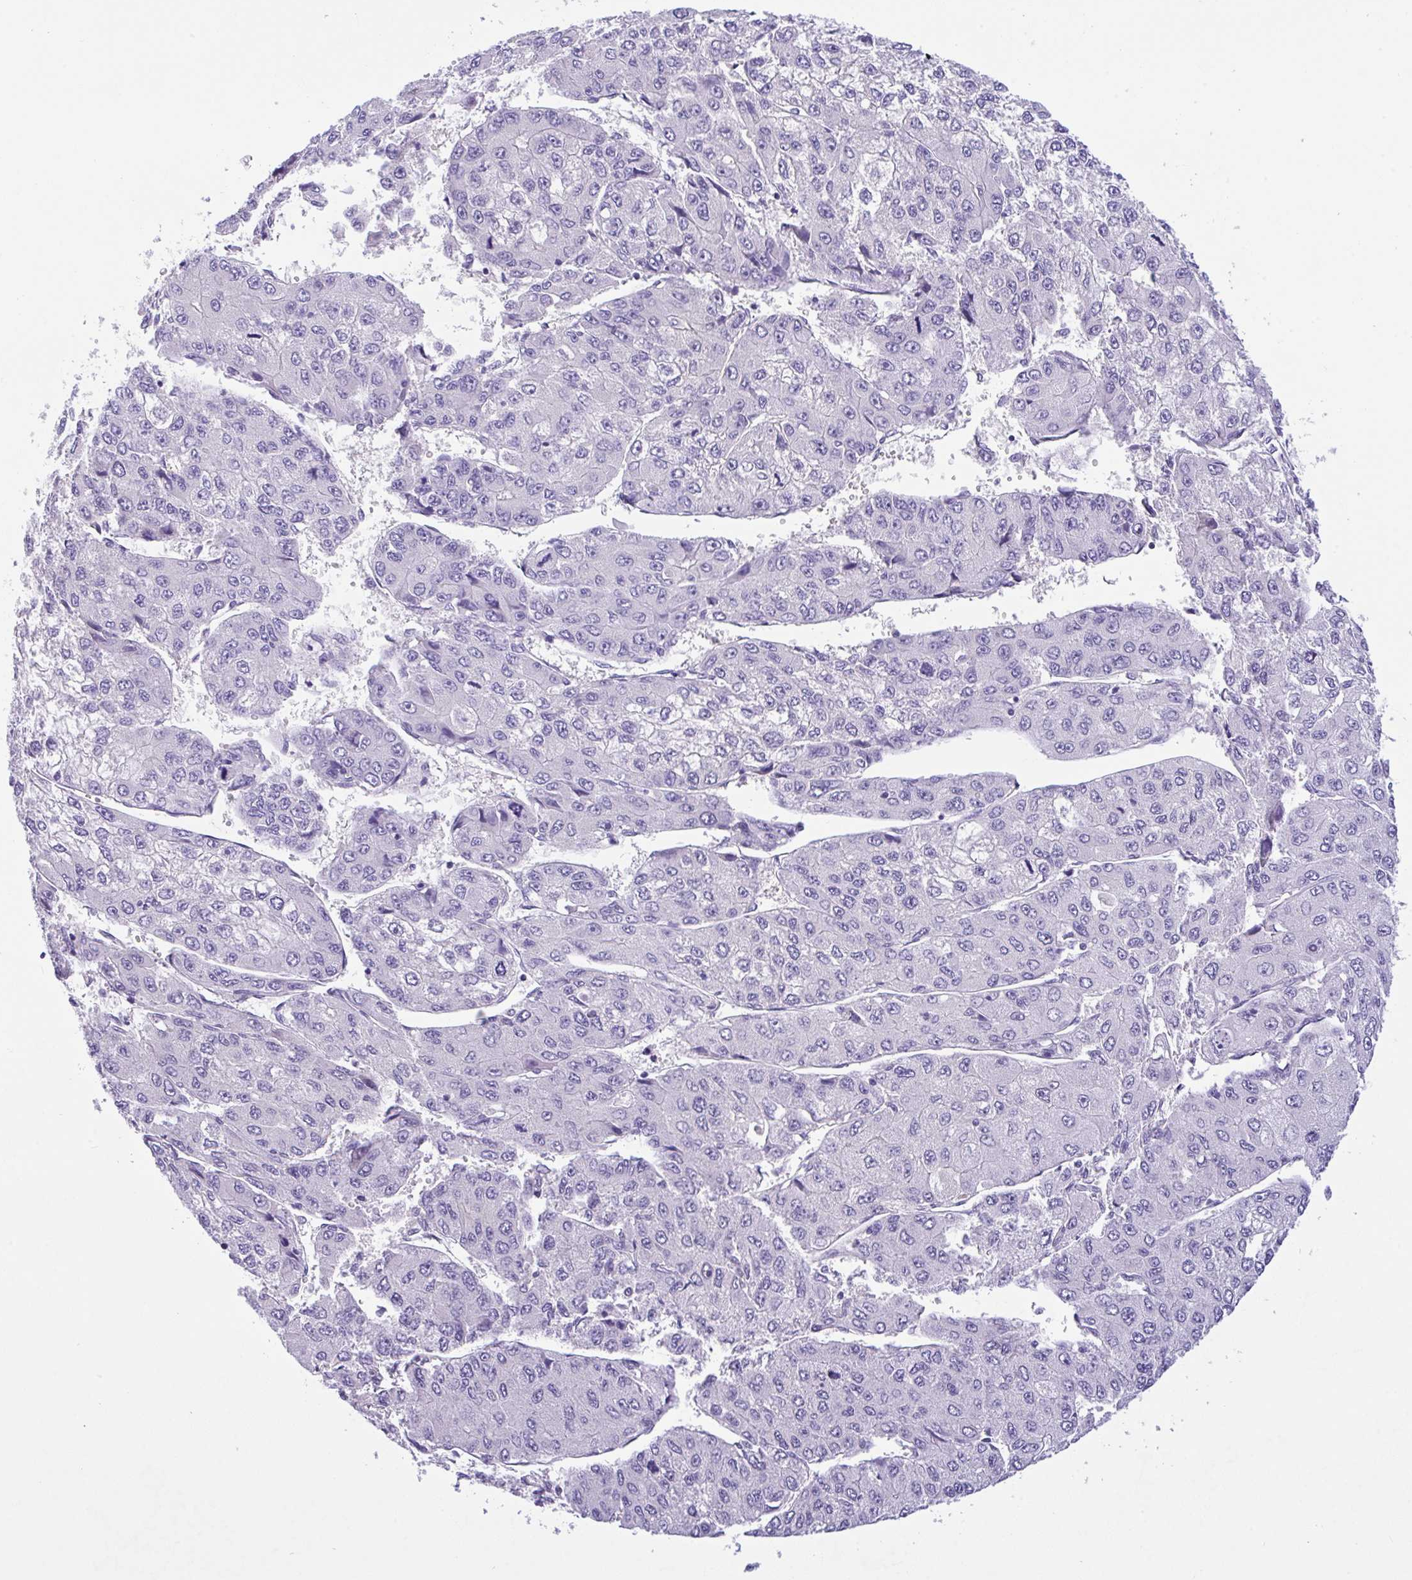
{"staining": {"intensity": "negative", "quantity": "none", "location": "none"}, "tissue": "liver cancer", "cell_type": "Tumor cells", "image_type": "cancer", "snomed": [{"axis": "morphology", "description": "Carcinoma, Hepatocellular, NOS"}, {"axis": "topography", "description": "Liver"}], "caption": "Immunohistochemical staining of human liver cancer (hepatocellular carcinoma) displays no significant expression in tumor cells.", "gene": "NCF1", "patient": {"sex": "female", "age": 66}}